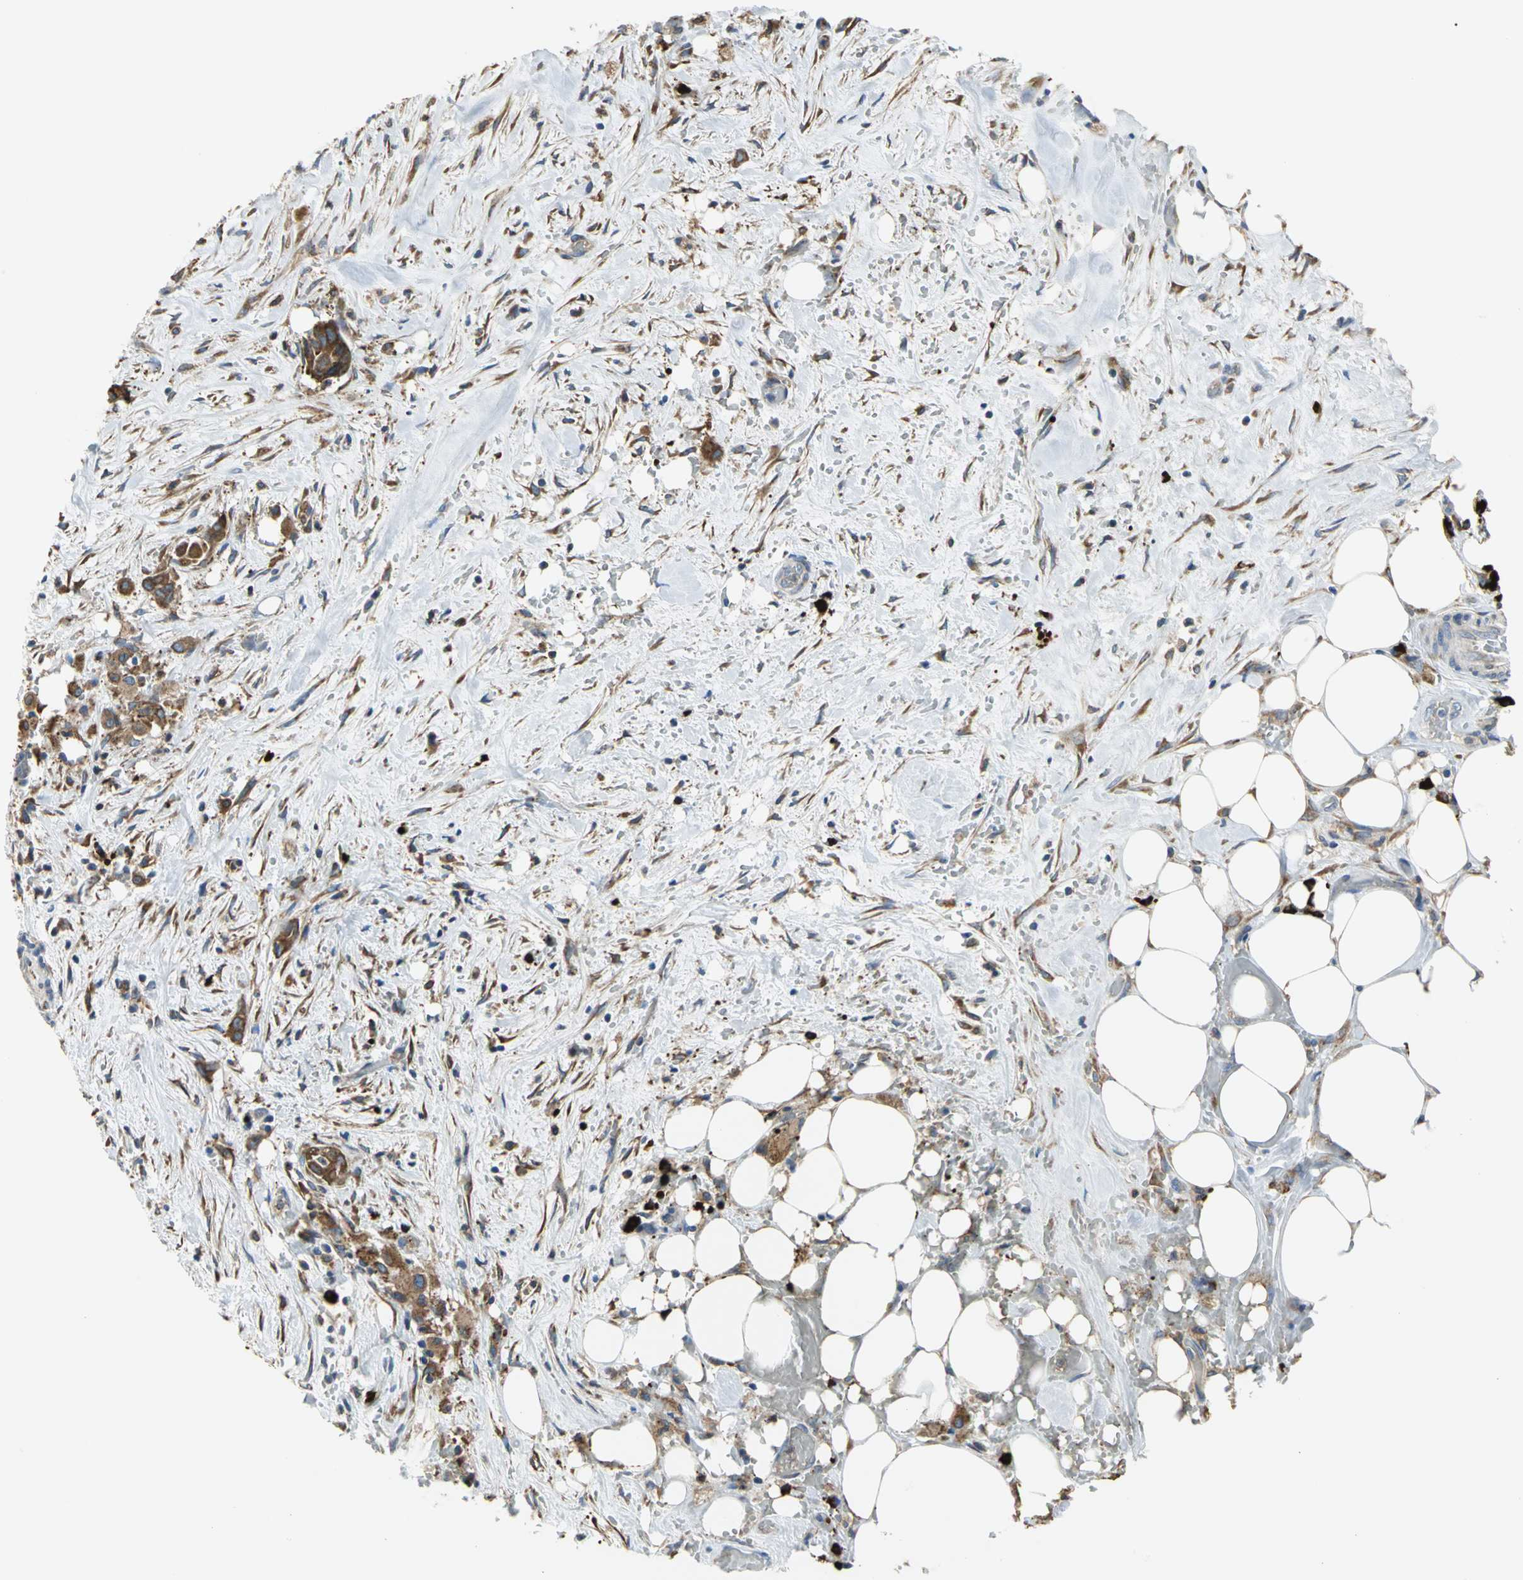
{"staining": {"intensity": "moderate", "quantity": ">75%", "location": "cytoplasmic/membranous"}, "tissue": "liver cancer", "cell_type": "Tumor cells", "image_type": "cancer", "snomed": [{"axis": "morphology", "description": "Cholangiocarcinoma"}, {"axis": "topography", "description": "Liver"}], "caption": "Protein staining reveals moderate cytoplasmic/membranous positivity in about >75% of tumor cells in liver cancer (cholangiocarcinoma).", "gene": "SDF2L1", "patient": {"sex": "female", "age": 68}}